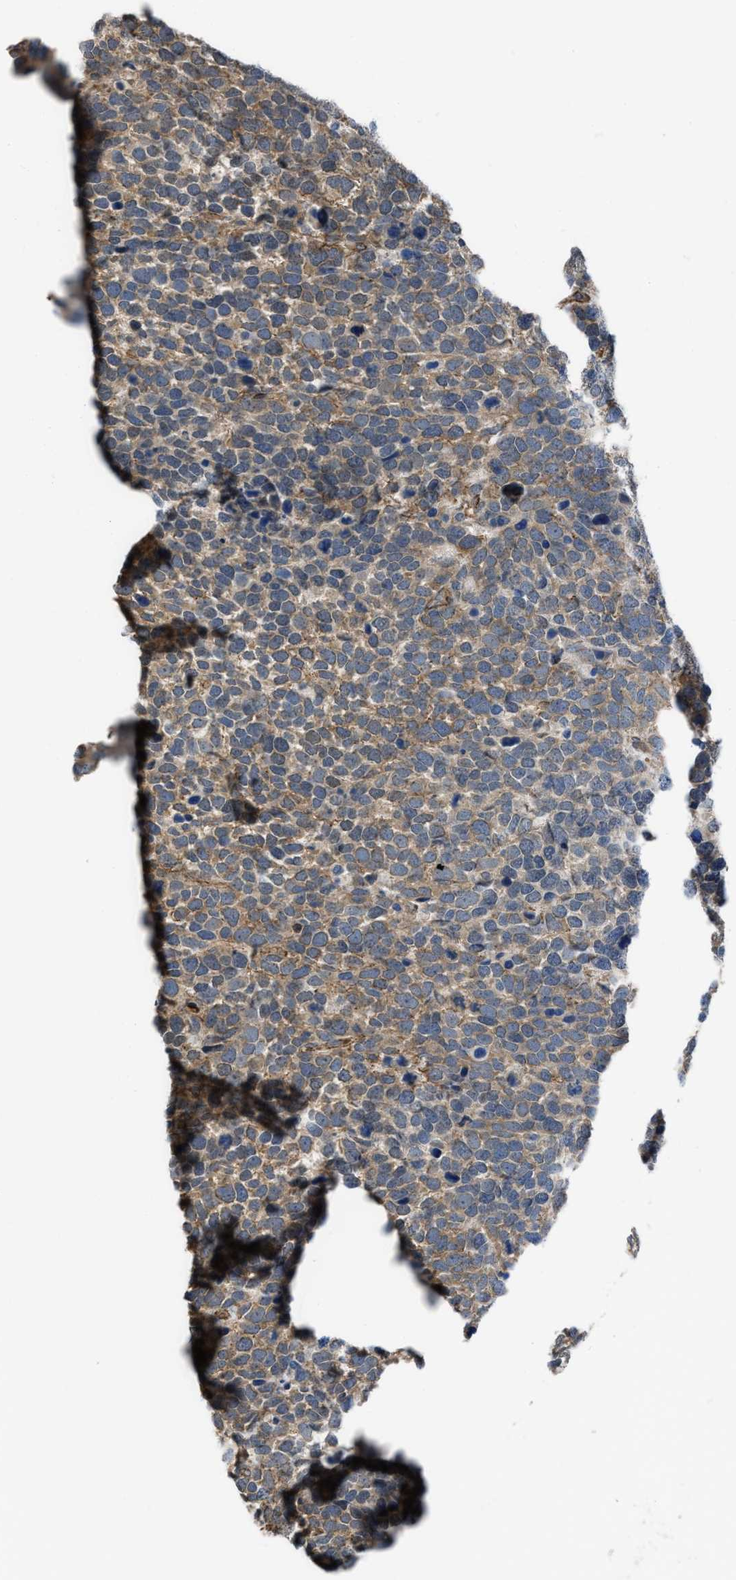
{"staining": {"intensity": "weak", "quantity": ">75%", "location": "cytoplasmic/membranous"}, "tissue": "urothelial cancer", "cell_type": "Tumor cells", "image_type": "cancer", "snomed": [{"axis": "morphology", "description": "Urothelial carcinoma, High grade"}, {"axis": "topography", "description": "Urinary bladder"}], "caption": "High-grade urothelial carcinoma stained with IHC demonstrates weak cytoplasmic/membranous positivity in approximately >75% of tumor cells.", "gene": "GPATCH2L", "patient": {"sex": "female", "age": 82}}